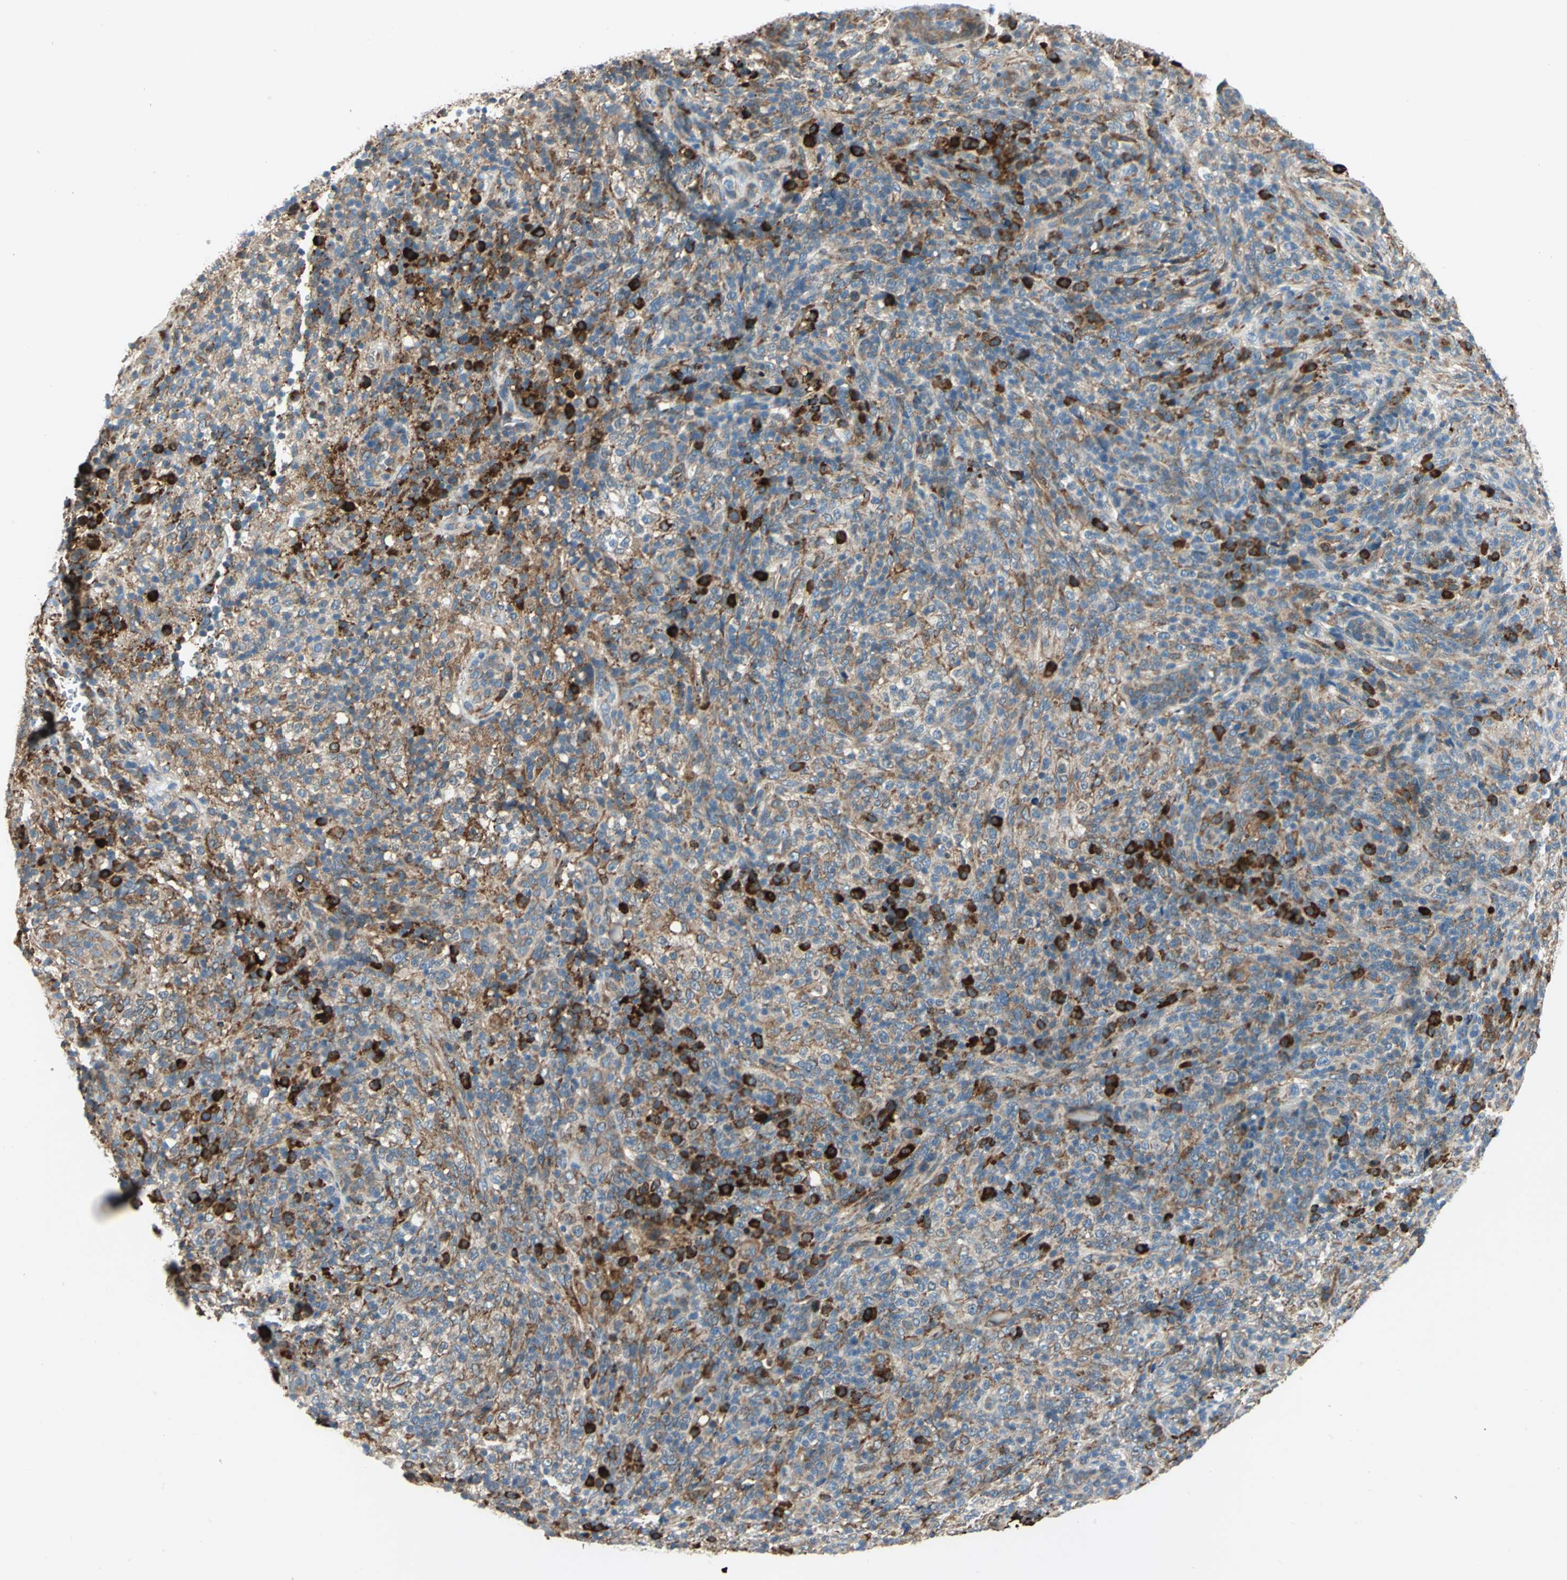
{"staining": {"intensity": "strong", "quantity": "25%-75%", "location": "cytoplasmic/membranous"}, "tissue": "lymphoma", "cell_type": "Tumor cells", "image_type": "cancer", "snomed": [{"axis": "morphology", "description": "Malignant lymphoma, non-Hodgkin's type, High grade"}, {"axis": "topography", "description": "Lymph node"}], "caption": "This image exhibits malignant lymphoma, non-Hodgkin's type (high-grade) stained with immunohistochemistry to label a protein in brown. The cytoplasmic/membranous of tumor cells show strong positivity for the protein. Nuclei are counter-stained blue.", "gene": "PDIA4", "patient": {"sex": "female", "age": 76}}